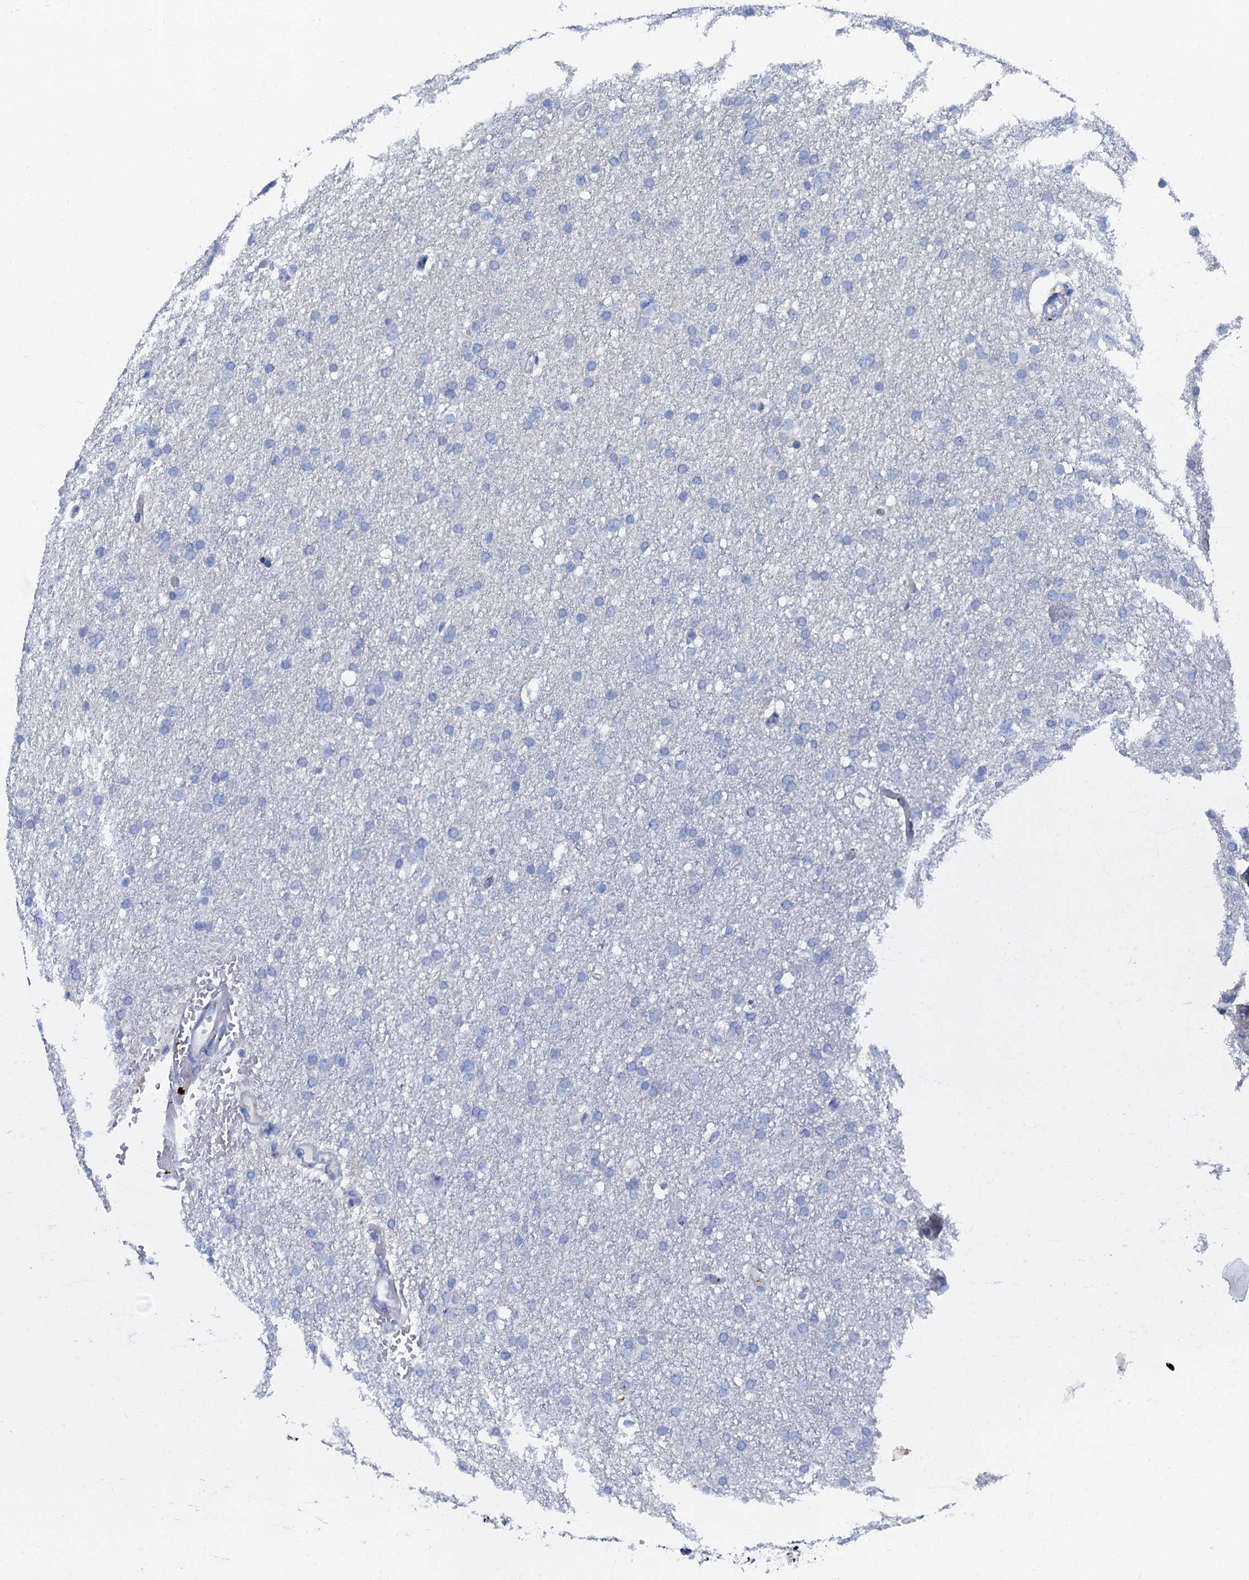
{"staining": {"intensity": "negative", "quantity": "none", "location": "none"}, "tissue": "glioma", "cell_type": "Tumor cells", "image_type": "cancer", "snomed": [{"axis": "morphology", "description": "Glioma, malignant, High grade"}, {"axis": "topography", "description": "Cerebral cortex"}], "caption": "The histopathology image displays no significant staining in tumor cells of glioma.", "gene": "LYPD3", "patient": {"sex": "female", "age": 36}}